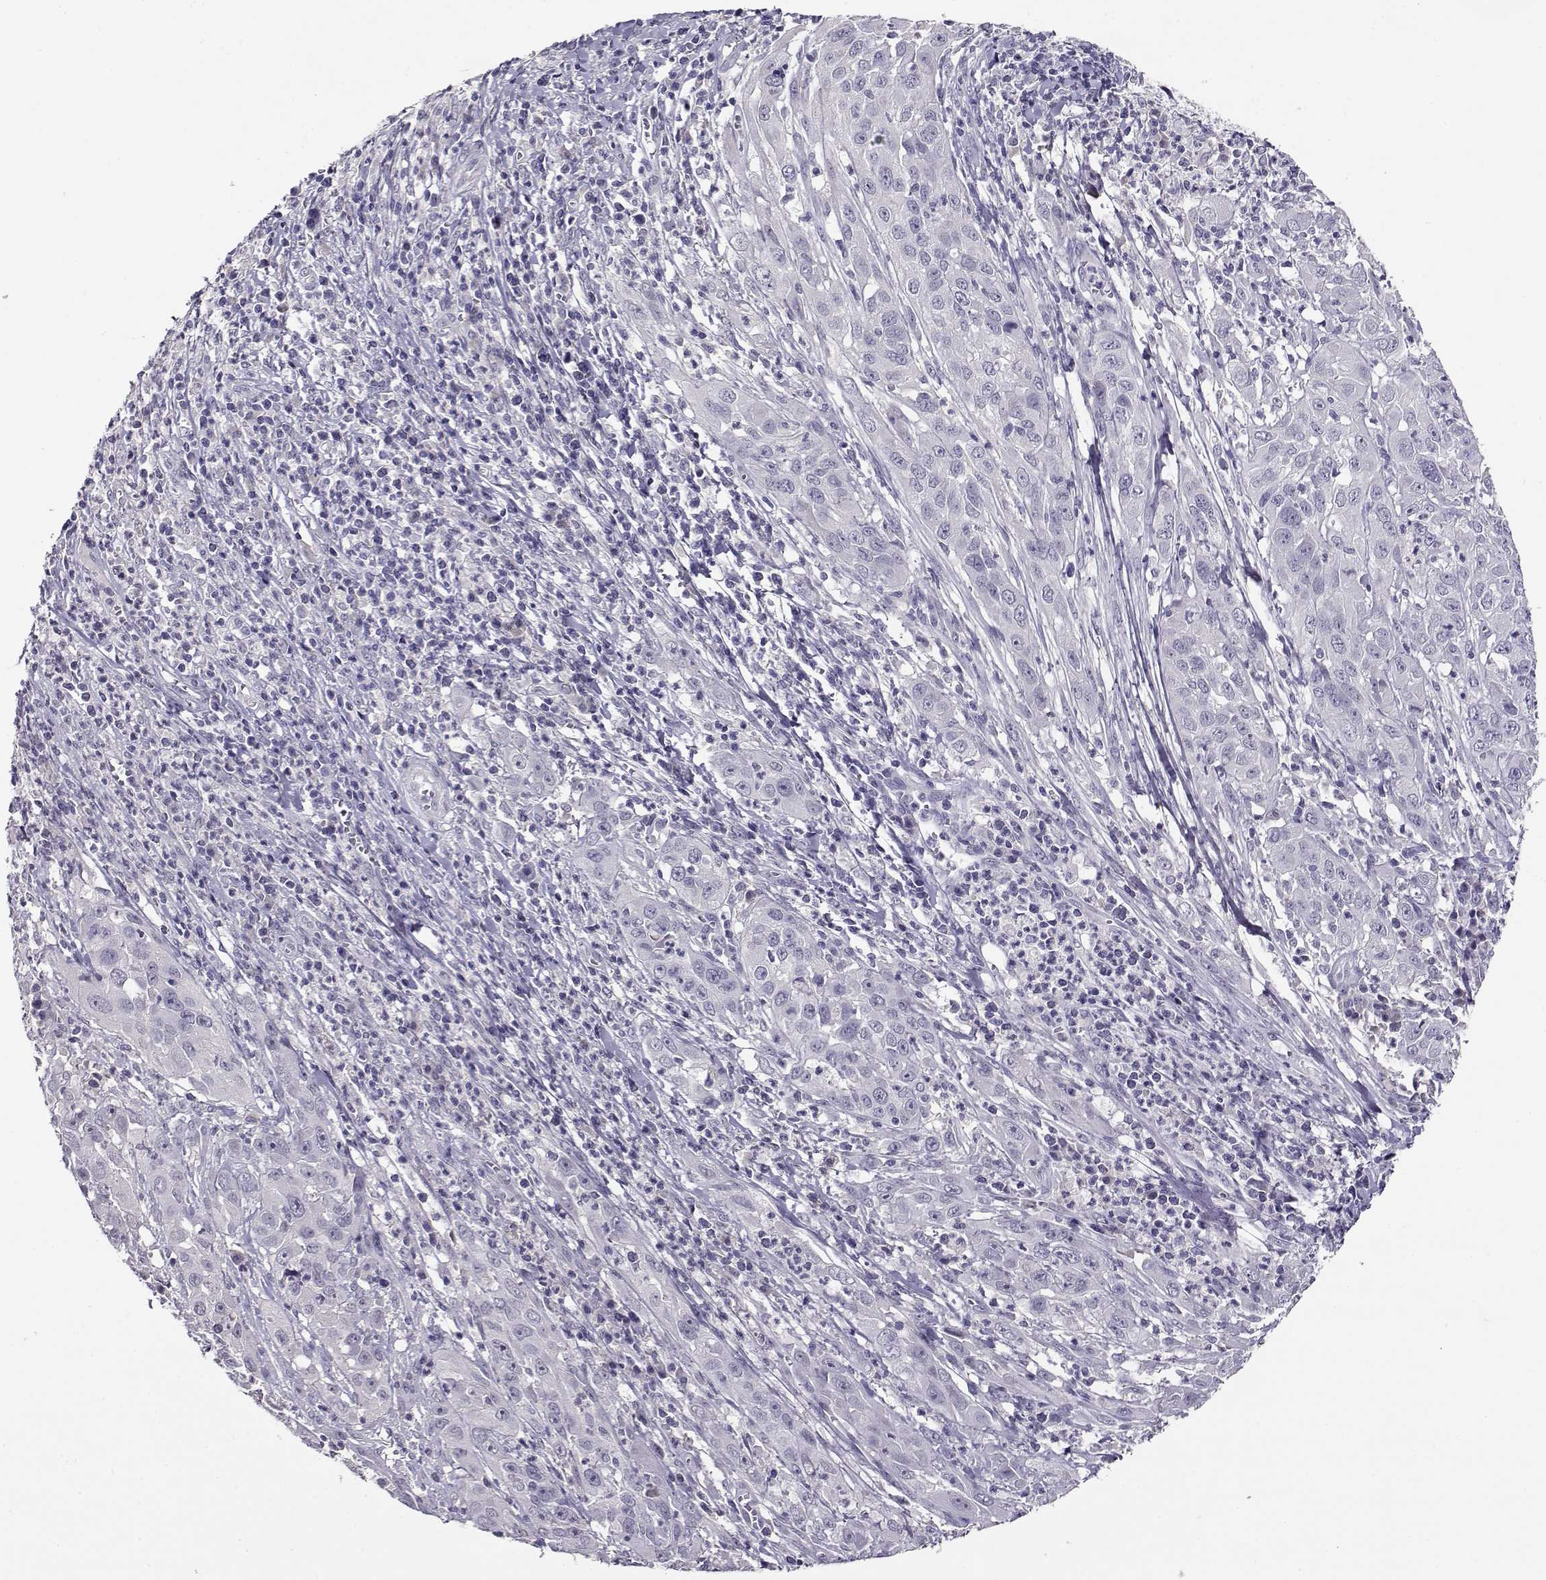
{"staining": {"intensity": "negative", "quantity": "none", "location": "none"}, "tissue": "cervical cancer", "cell_type": "Tumor cells", "image_type": "cancer", "snomed": [{"axis": "morphology", "description": "Squamous cell carcinoma, NOS"}, {"axis": "topography", "description": "Cervix"}], "caption": "Immunohistochemical staining of cervical squamous cell carcinoma reveals no significant positivity in tumor cells. (Stains: DAB (3,3'-diaminobenzidine) IHC with hematoxylin counter stain, Microscopy: brightfield microscopy at high magnification).", "gene": "RHOXF2", "patient": {"sex": "female", "age": 32}}